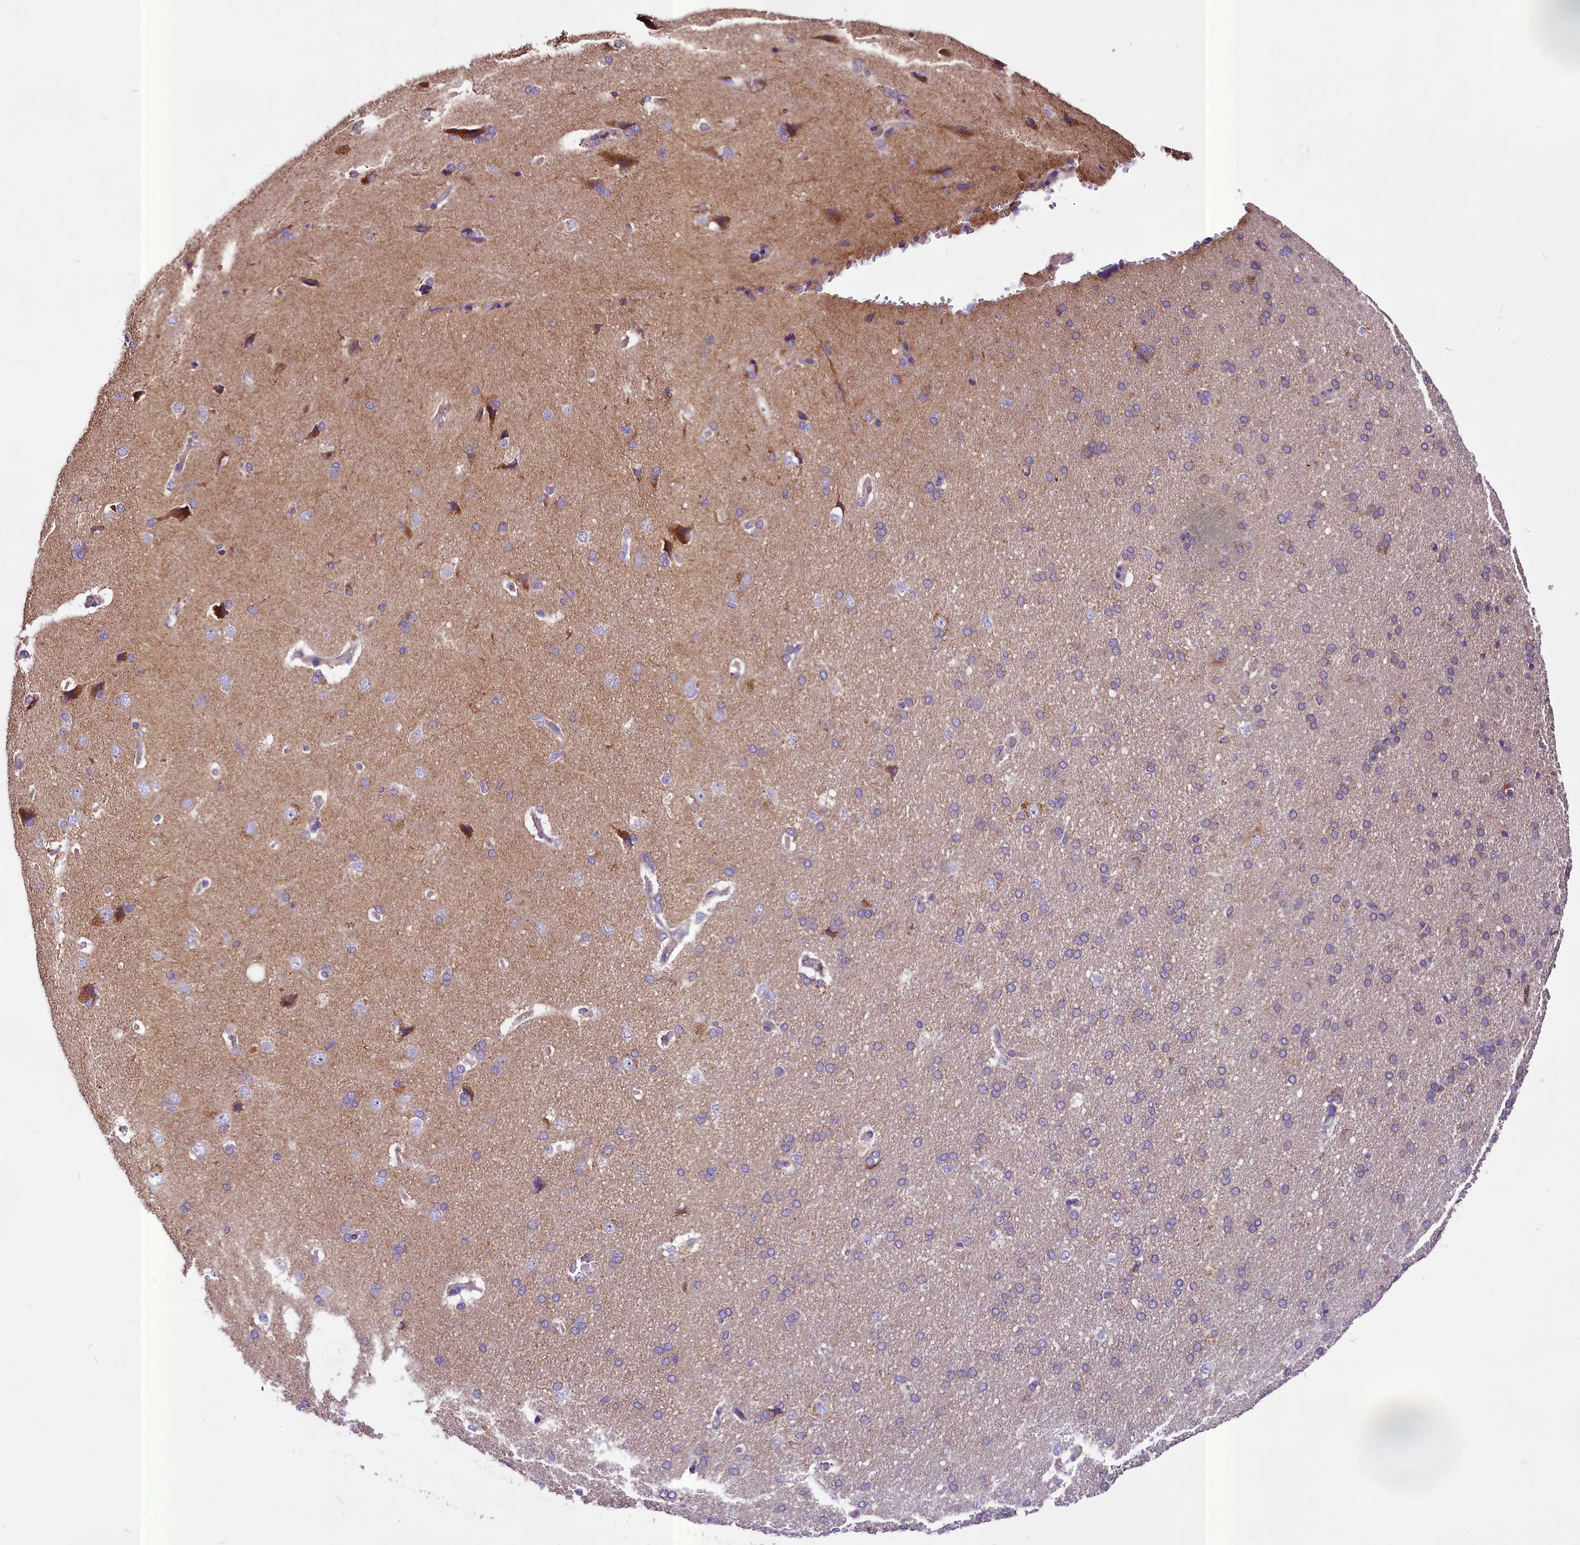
{"staining": {"intensity": "weak", "quantity": "25%-75%", "location": "cytoplasmic/membranous"}, "tissue": "cerebral cortex", "cell_type": "Endothelial cells", "image_type": "normal", "snomed": [{"axis": "morphology", "description": "Normal tissue, NOS"}, {"axis": "topography", "description": "Cerebral cortex"}], "caption": "Protein expression by IHC shows weak cytoplasmic/membranous expression in approximately 25%-75% of endothelial cells in benign cerebral cortex.", "gene": "PEMT", "patient": {"sex": "male", "age": 62}}